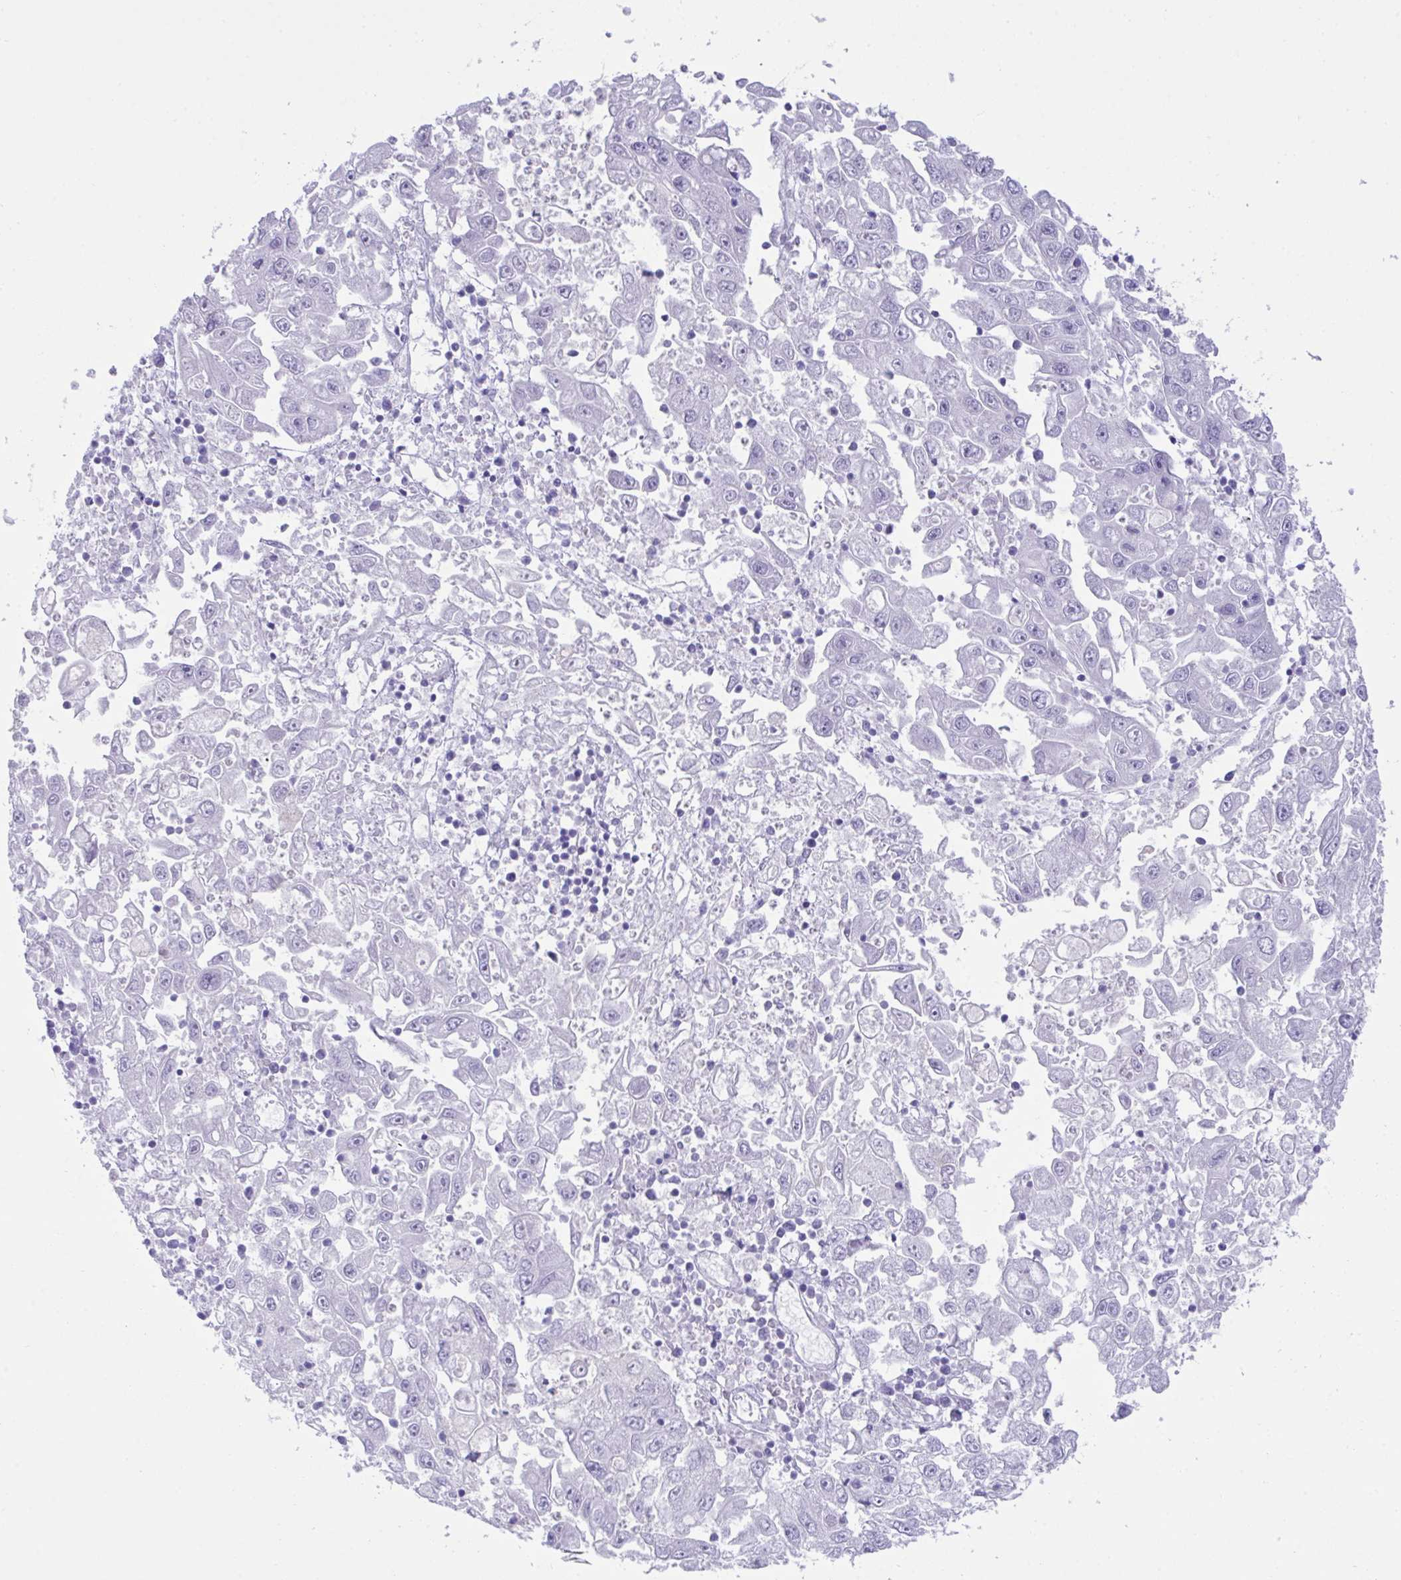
{"staining": {"intensity": "negative", "quantity": "none", "location": "none"}, "tissue": "endometrial cancer", "cell_type": "Tumor cells", "image_type": "cancer", "snomed": [{"axis": "morphology", "description": "Adenocarcinoma, NOS"}, {"axis": "topography", "description": "Uterus"}], "caption": "High power microscopy micrograph of an immunohistochemistry (IHC) micrograph of endometrial cancer, revealing no significant expression in tumor cells.", "gene": "TMEM106B", "patient": {"sex": "female", "age": 62}}